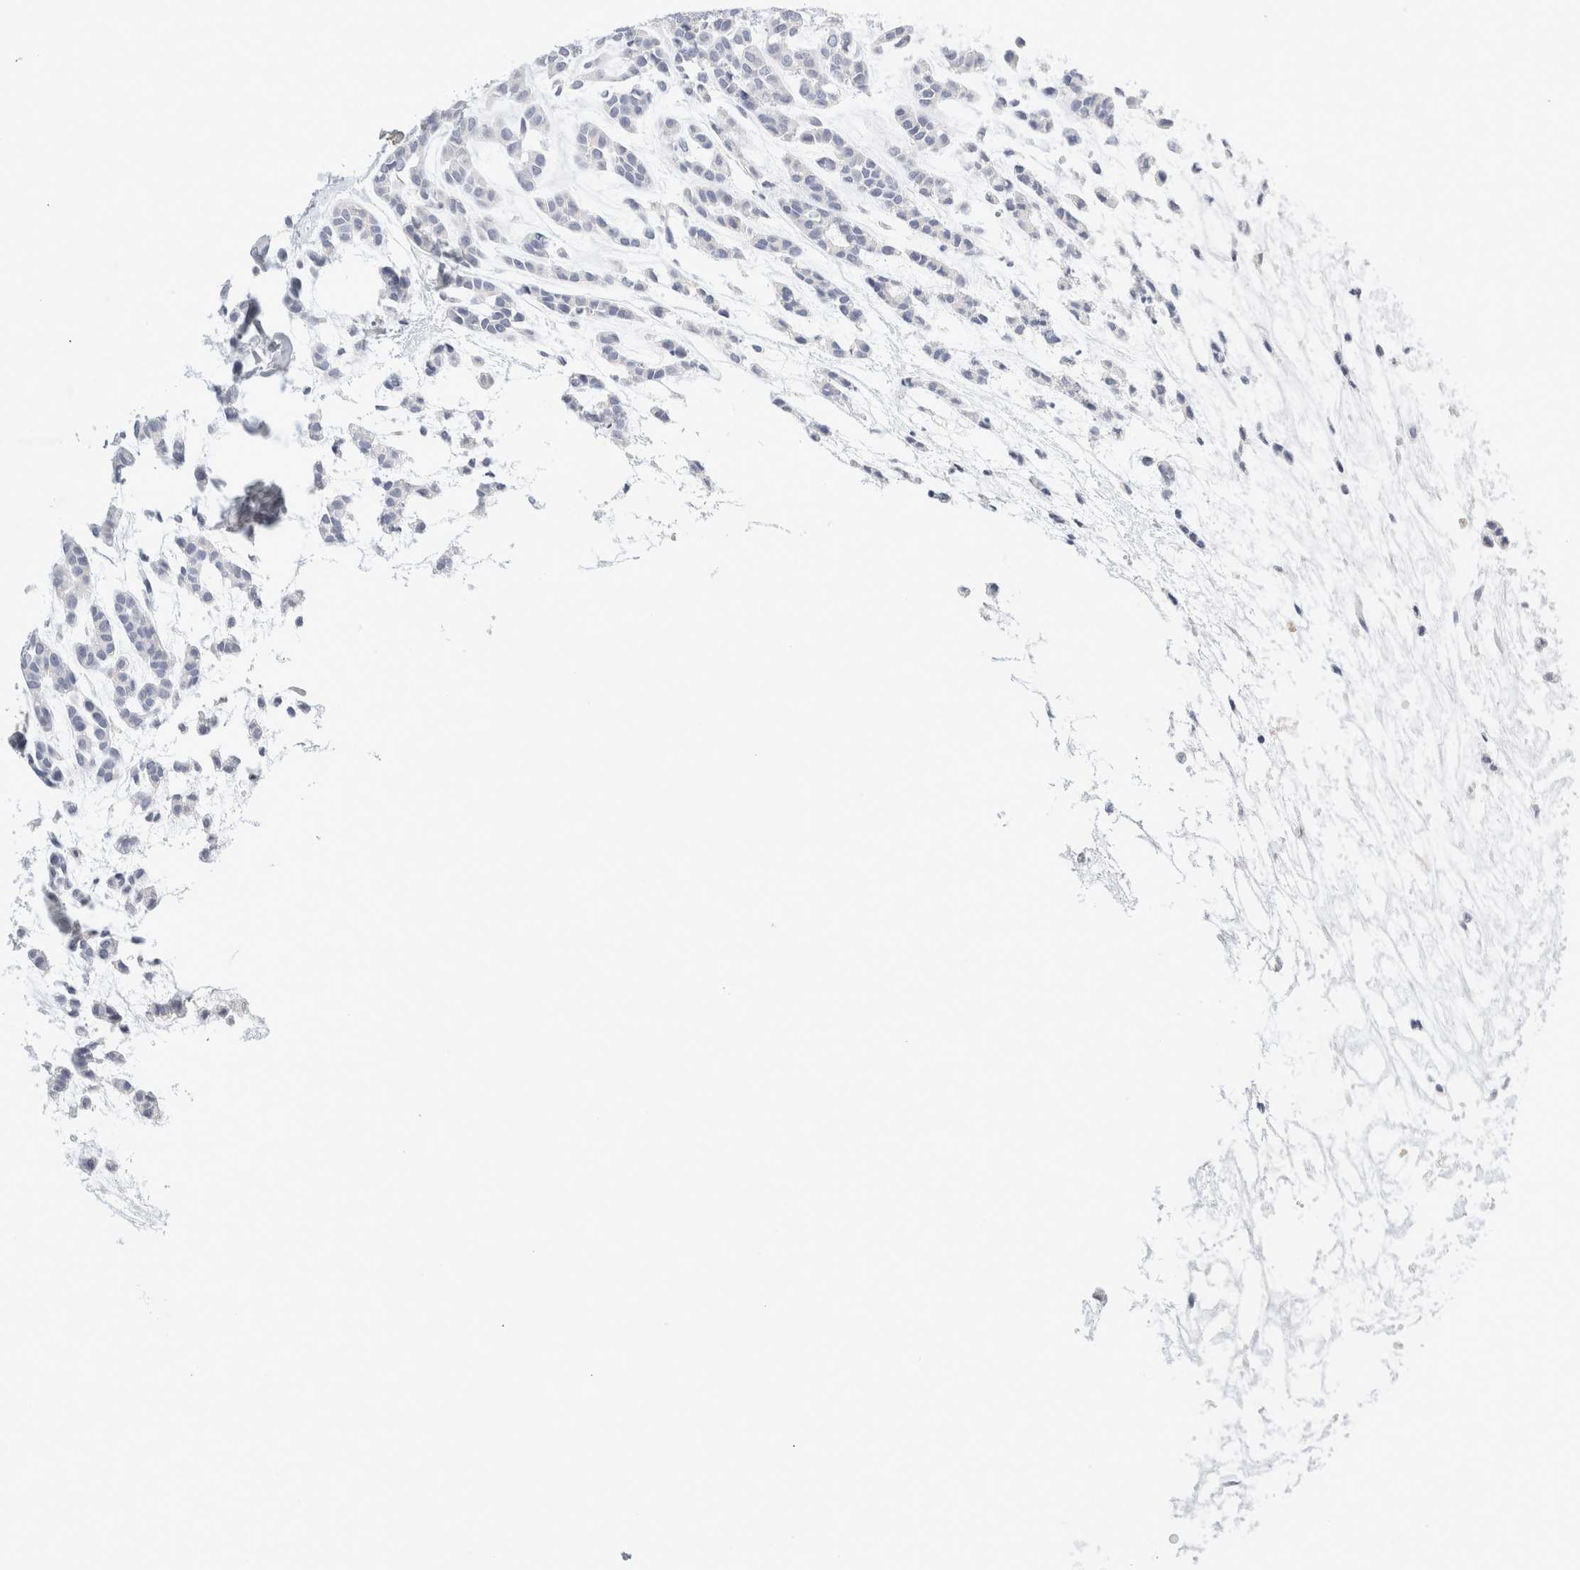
{"staining": {"intensity": "negative", "quantity": "none", "location": "none"}, "tissue": "head and neck cancer", "cell_type": "Tumor cells", "image_type": "cancer", "snomed": [{"axis": "morphology", "description": "Adenocarcinoma, NOS"}, {"axis": "morphology", "description": "Adenoma, NOS"}, {"axis": "topography", "description": "Head-Neck"}], "caption": "An IHC histopathology image of head and neck cancer (adenocarcinoma) is shown. There is no staining in tumor cells of head and neck cancer (adenocarcinoma).", "gene": "FGL2", "patient": {"sex": "female", "age": 55}}